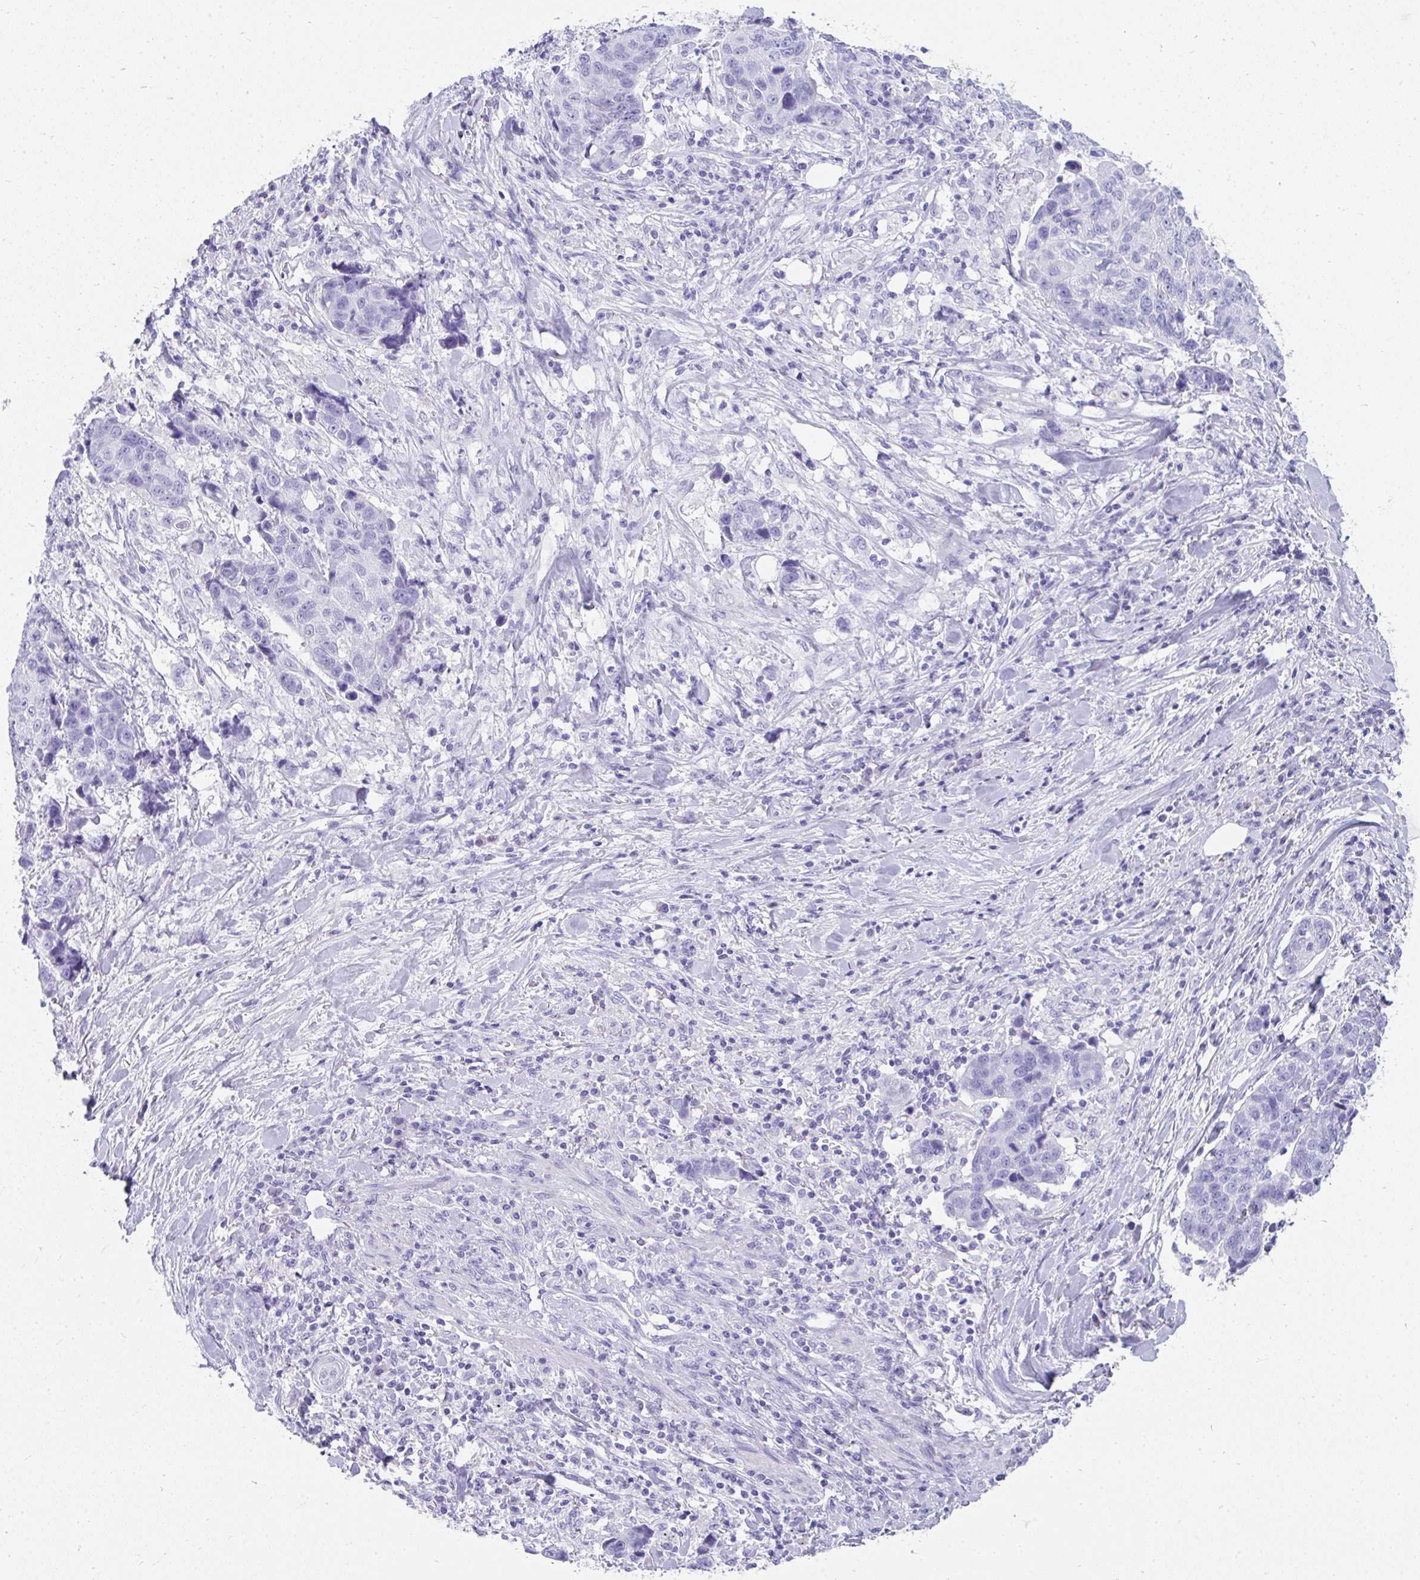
{"staining": {"intensity": "negative", "quantity": "none", "location": "none"}, "tissue": "lung cancer", "cell_type": "Tumor cells", "image_type": "cancer", "snomed": [{"axis": "morphology", "description": "Squamous cell carcinoma, NOS"}, {"axis": "topography", "description": "Lymph node"}, {"axis": "topography", "description": "Lung"}], "caption": "An image of squamous cell carcinoma (lung) stained for a protein reveals no brown staining in tumor cells. The staining was performed using DAB (3,3'-diaminobenzidine) to visualize the protein expression in brown, while the nuclei were stained in blue with hematoxylin (Magnification: 20x).", "gene": "TNNT1", "patient": {"sex": "male", "age": 61}}